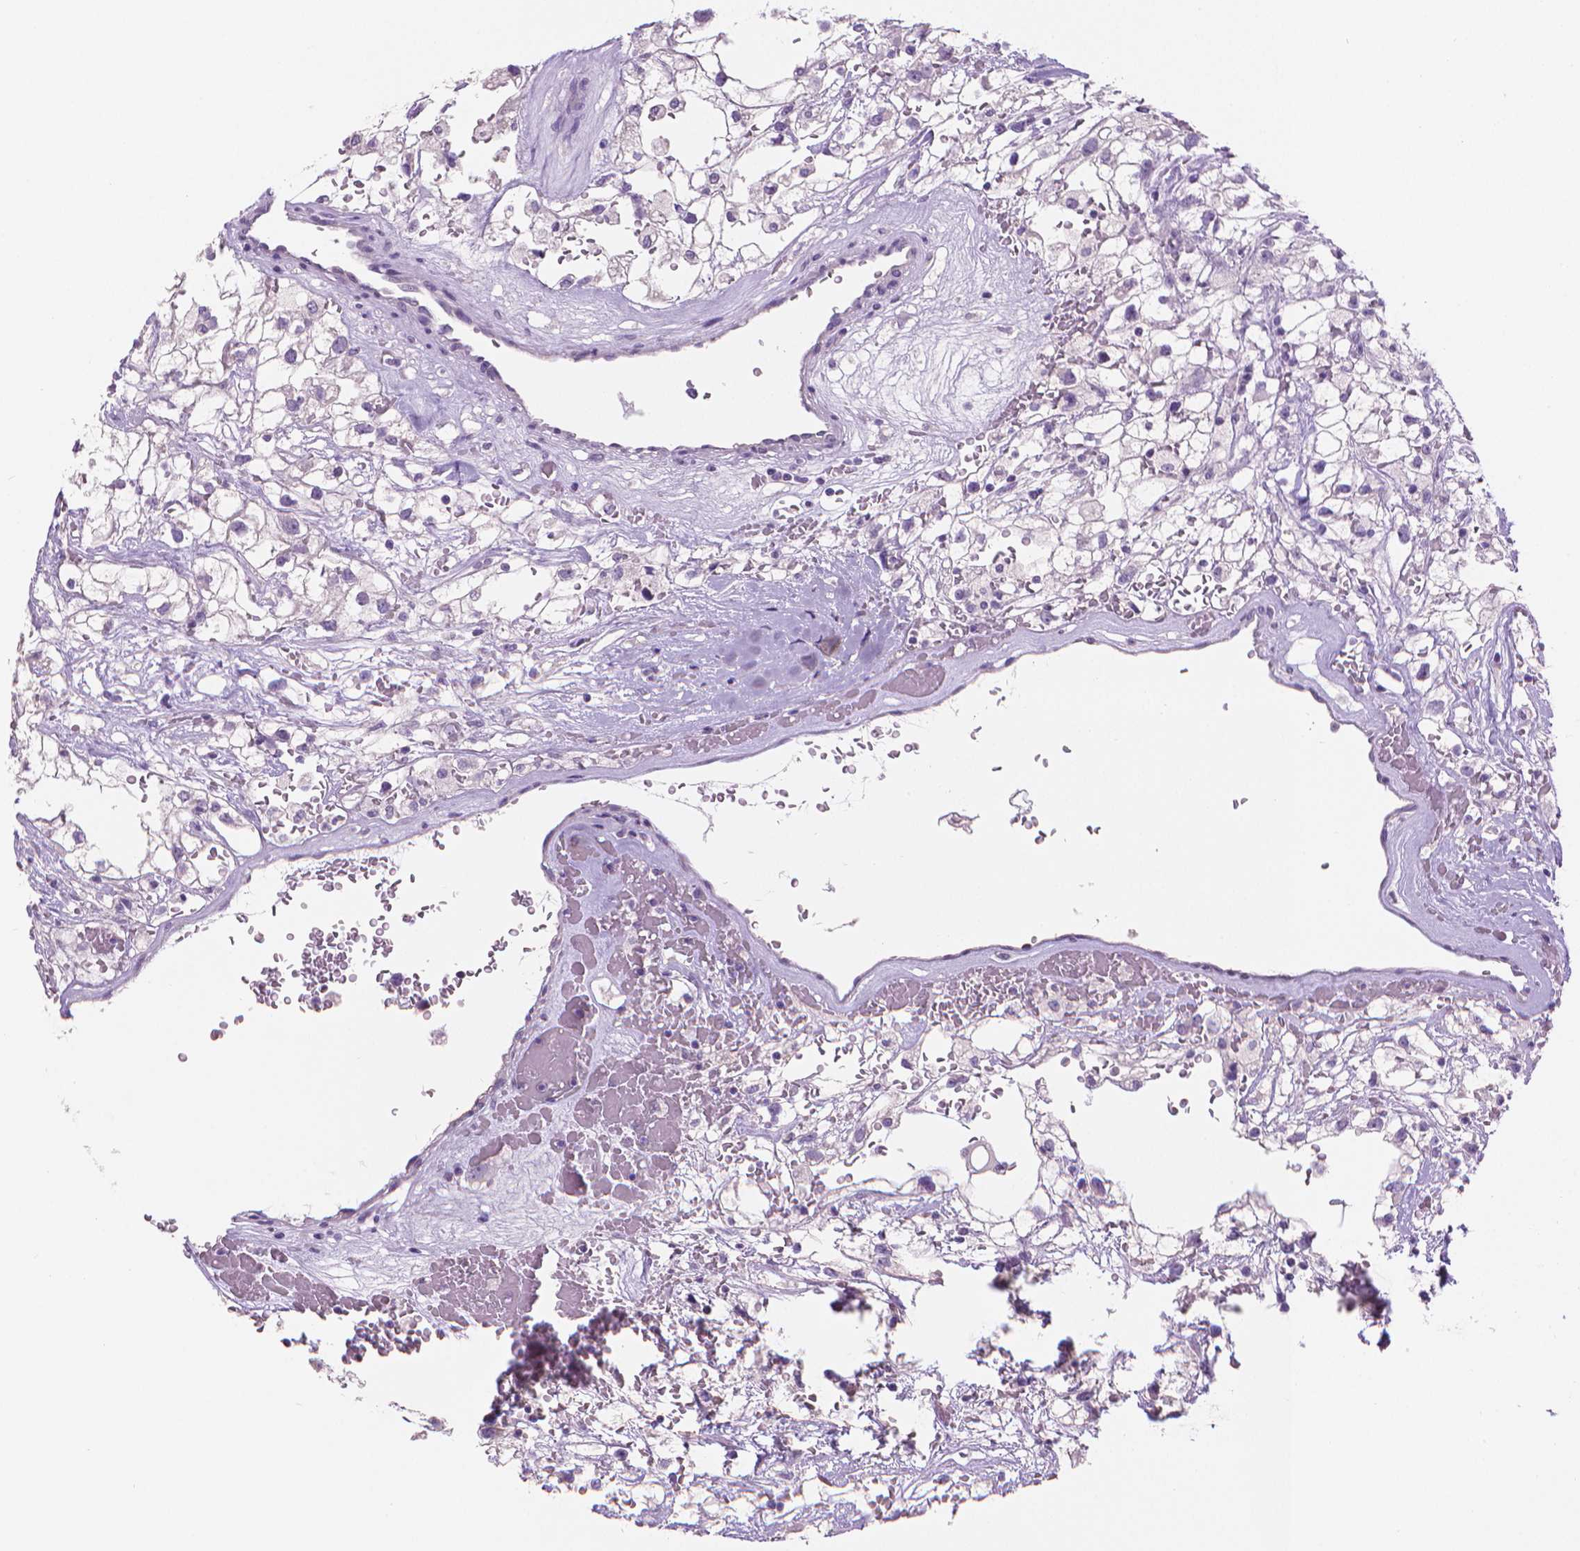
{"staining": {"intensity": "negative", "quantity": "none", "location": "none"}, "tissue": "renal cancer", "cell_type": "Tumor cells", "image_type": "cancer", "snomed": [{"axis": "morphology", "description": "Adenocarcinoma, NOS"}, {"axis": "topography", "description": "Kidney"}], "caption": "This is an immunohistochemistry photomicrograph of human renal adenocarcinoma. There is no positivity in tumor cells.", "gene": "TNNI2", "patient": {"sex": "male", "age": 59}}